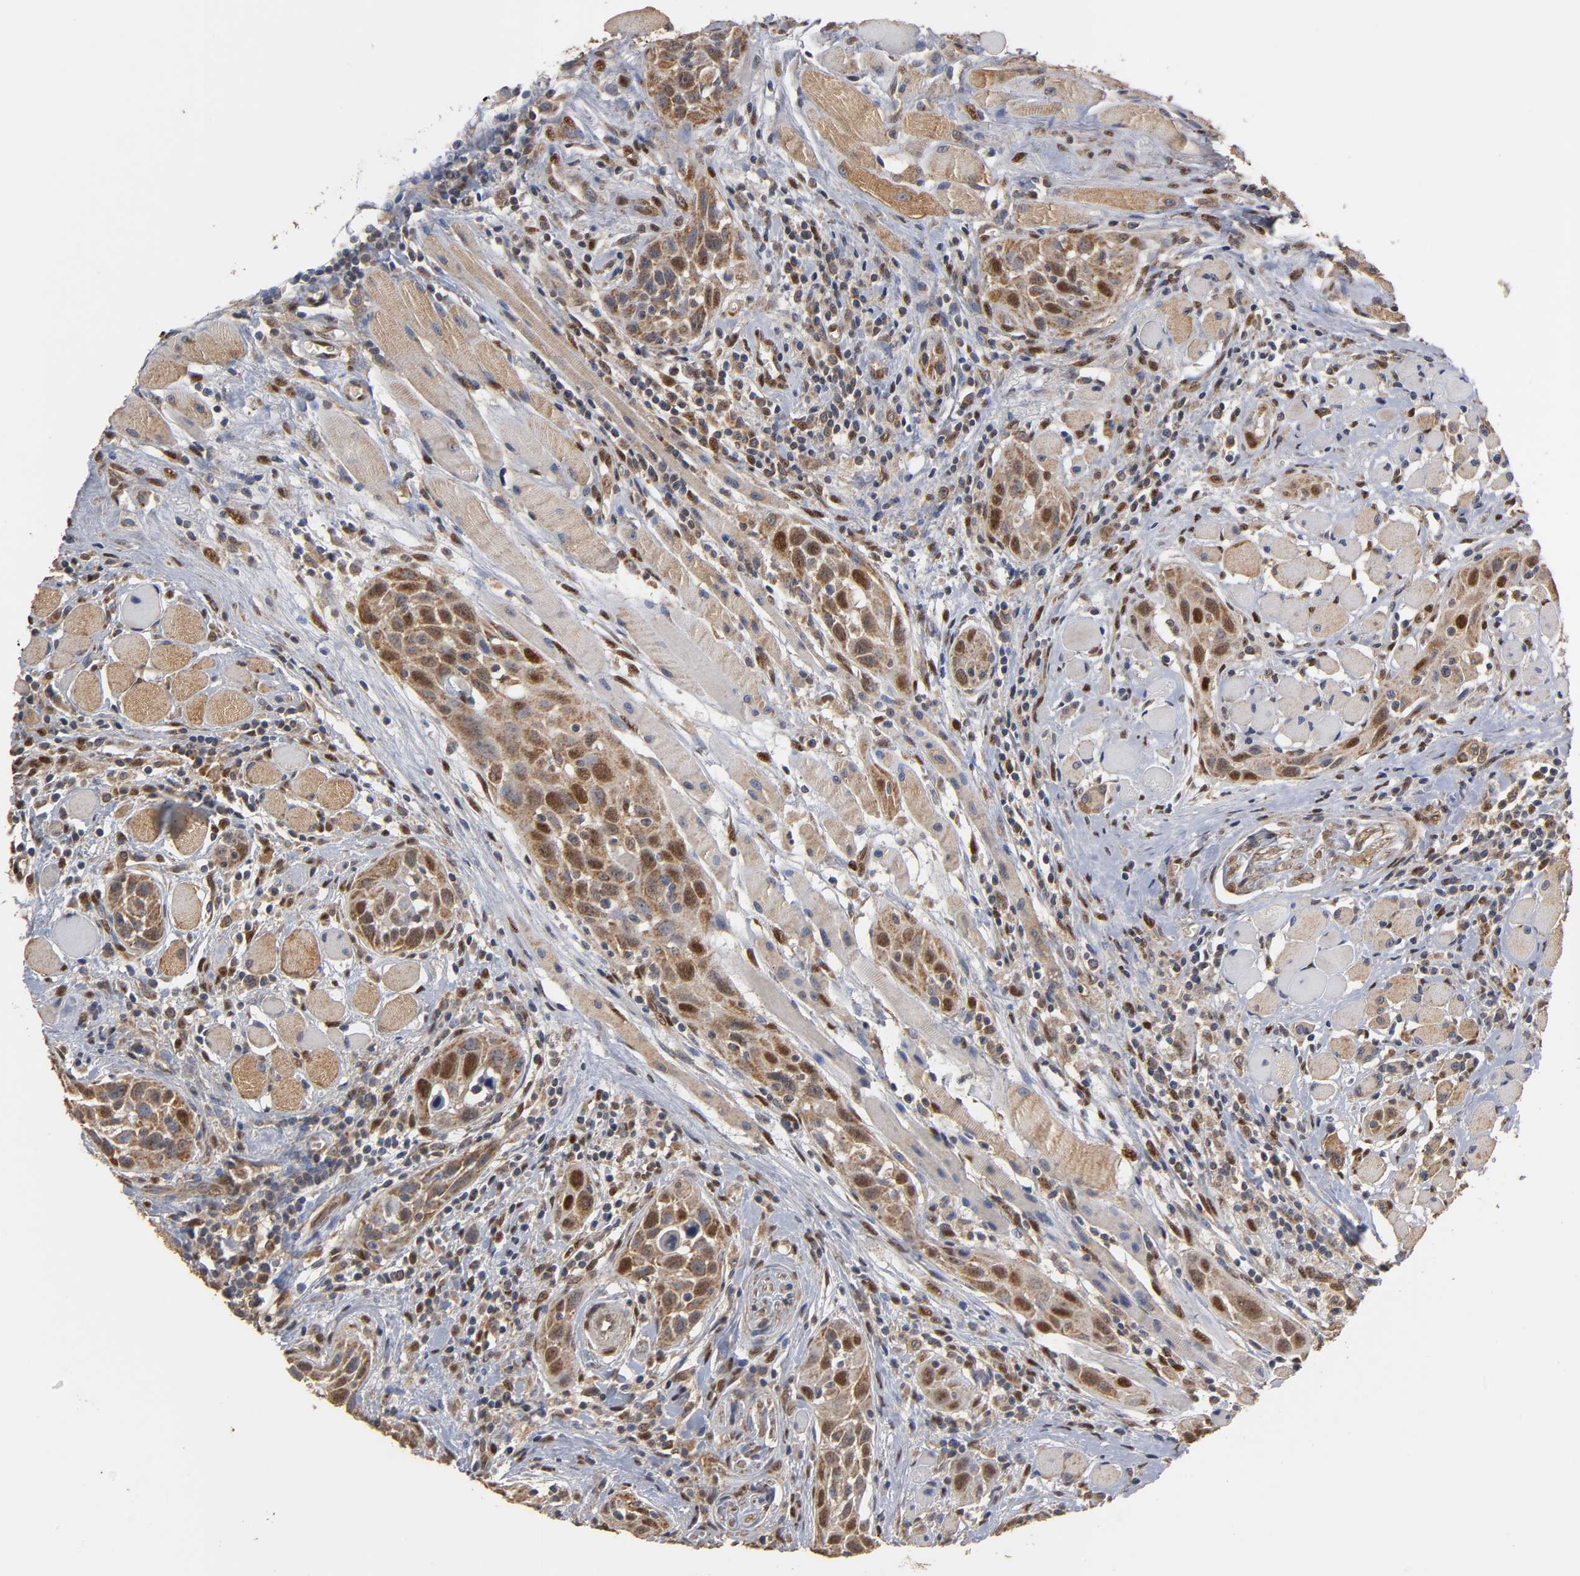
{"staining": {"intensity": "strong", "quantity": ">75%", "location": "cytoplasmic/membranous,nuclear"}, "tissue": "head and neck cancer", "cell_type": "Tumor cells", "image_type": "cancer", "snomed": [{"axis": "morphology", "description": "Squamous cell carcinoma, NOS"}, {"axis": "topography", "description": "Oral tissue"}, {"axis": "topography", "description": "Head-Neck"}], "caption": "The image exhibits immunohistochemical staining of head and neck cancer (squamous cell carcinoma). There is strong cytoplasmic/membranous and nuclear expression is appreciated in about >75% of tumor cells. Using DAB (3,3'-diaminobenzidine) (brown) and hematoxylin (blue) stains, captured at high magnification using brightfield microscopy.", "gene": "PKN1", "patient": {"sex": "female", "age": 50}}